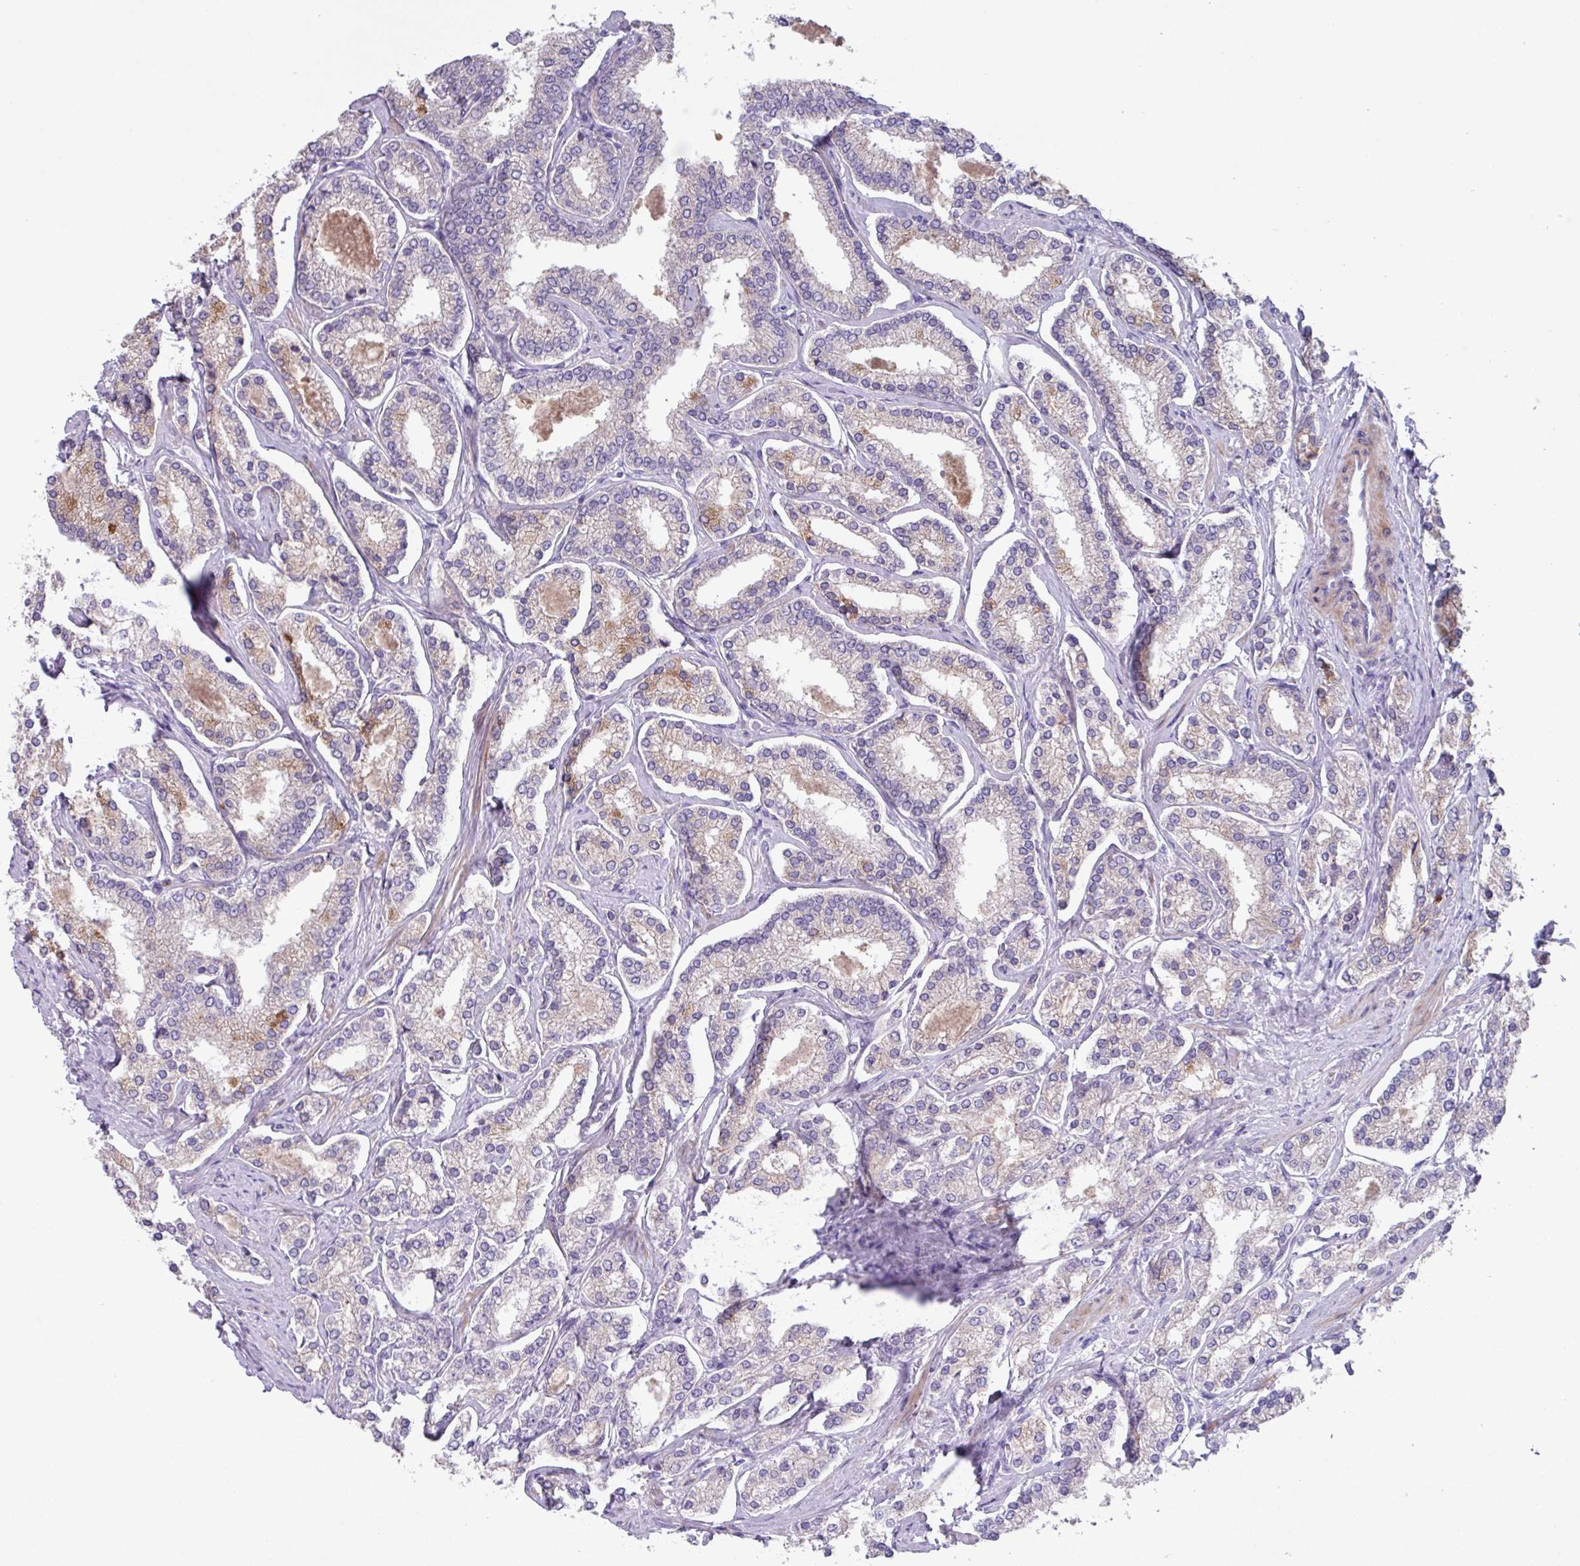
{"staining": {"intensity": "weak", "quantity": "<25%", "location": "cytoplasmic/membranous"}, "tissue": "prostate cancer", "cell_type": "Tumor cells", "image_type": "cancer", "snomed": [{"axis": "morphology", "description": "Normal tissue, NOS"}, {"axis": "morphology", "description": "Adenocarcinoma, High grade"}, {"axis": "topography", "description": "Prostate"}], "caption": "Image shows no protein positivity in tumor cells of prostate cancer (high-grade adenocarcinoma) tissue.", "gene": "IQCJ", "patient": {"sex": "male", "age": 83}}